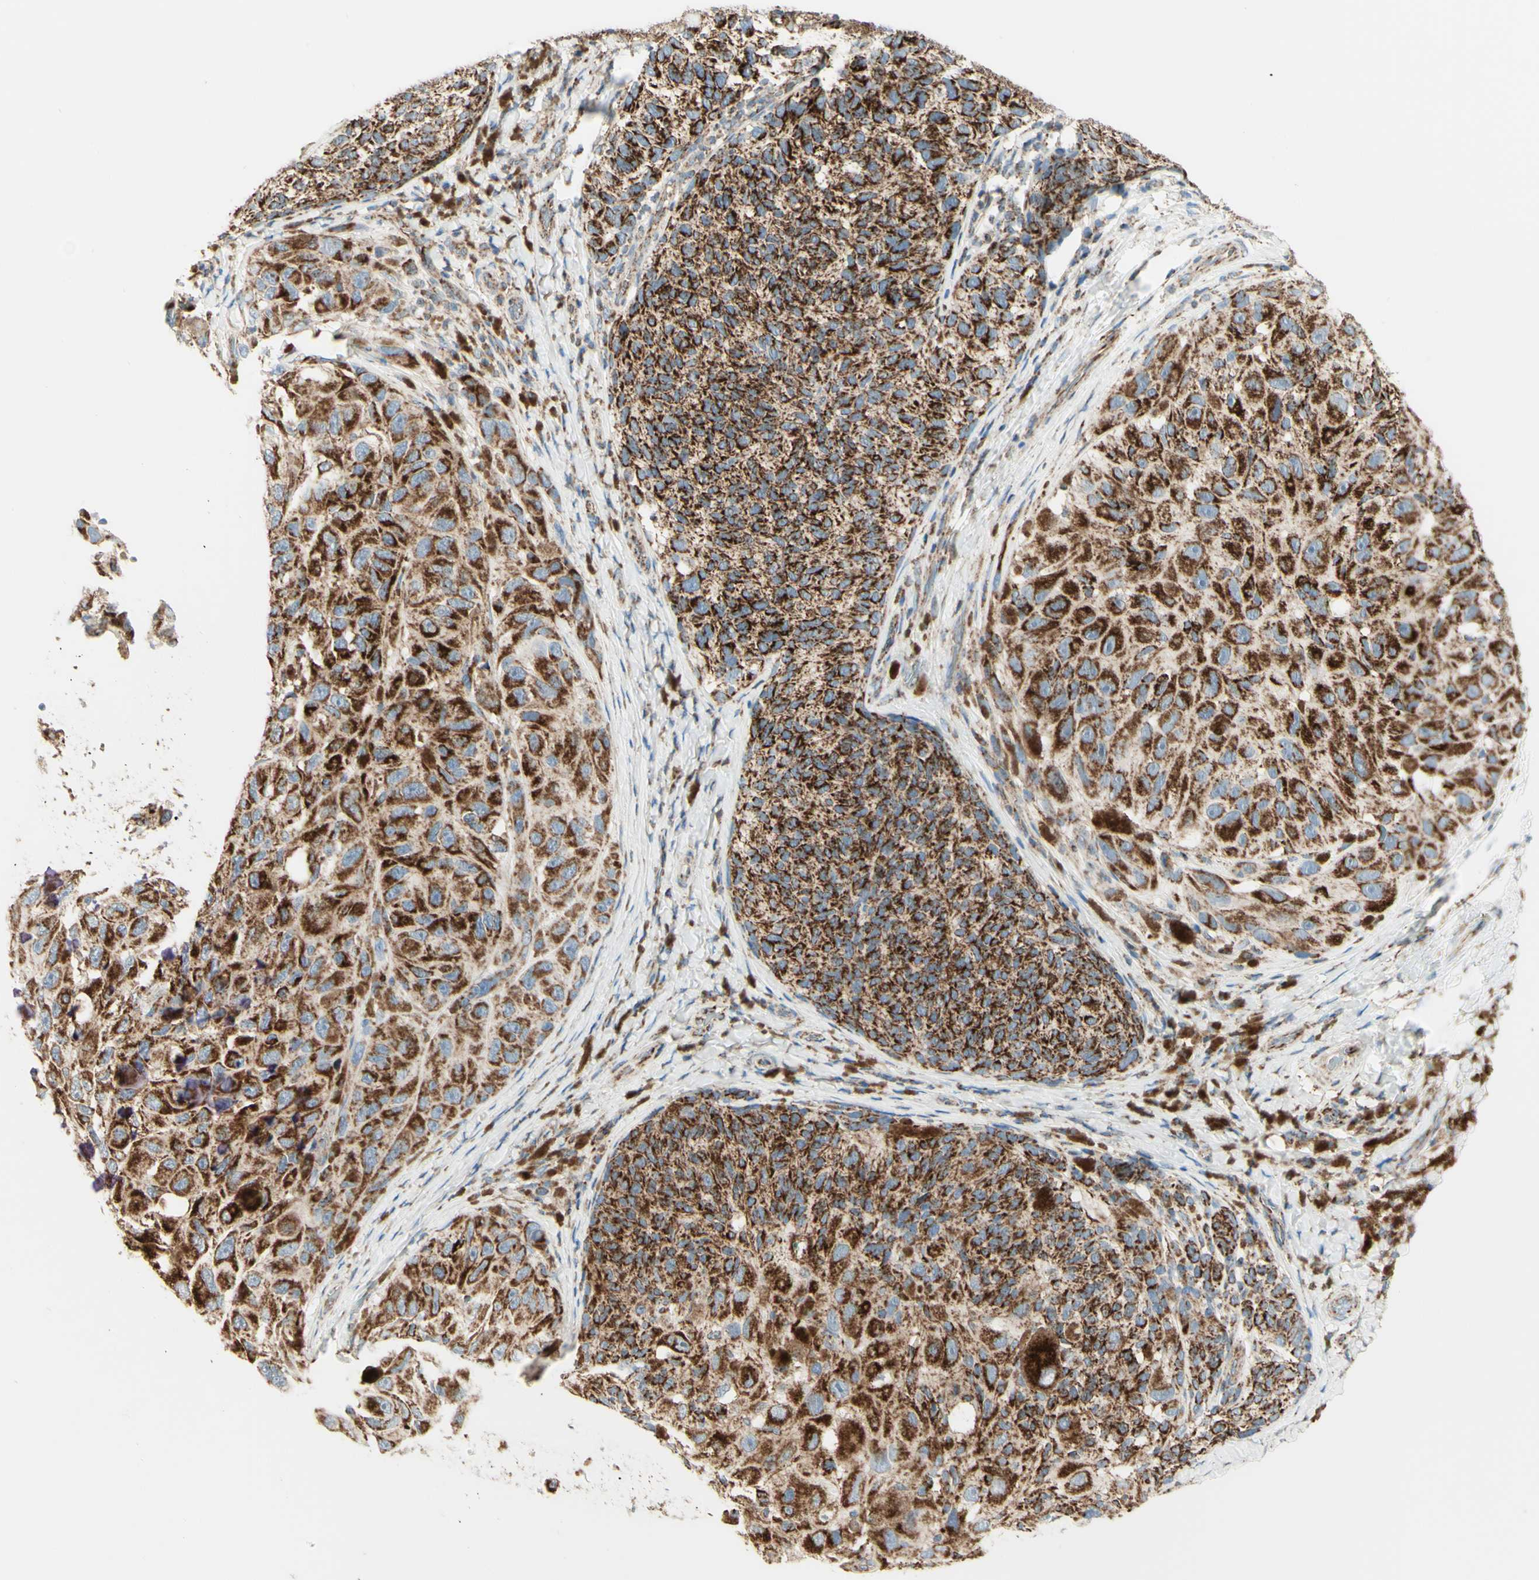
{"staining": {"intensity": "strong", "quantity": ">75%", "location": "cytoplasmic/membranous"}, "tissue": "melanoma", "cell_type": "Tumor cells", "image_type": "cancer", "snomed": [{"axis": "morphology", "description": "Malignant melanoma, NOS"}, {"axis": "topography", "description": "Skin"}], "caption": "Protein expression analysis of malignant melanoma exhibits strong cytoplasmic/membranous positivity in about >75% of tumor cells. The protein is shown in brown color, while the nuclei are stained blue.", "gene": "ARMC10", "patient": {"sex": "female", "age": 73}}